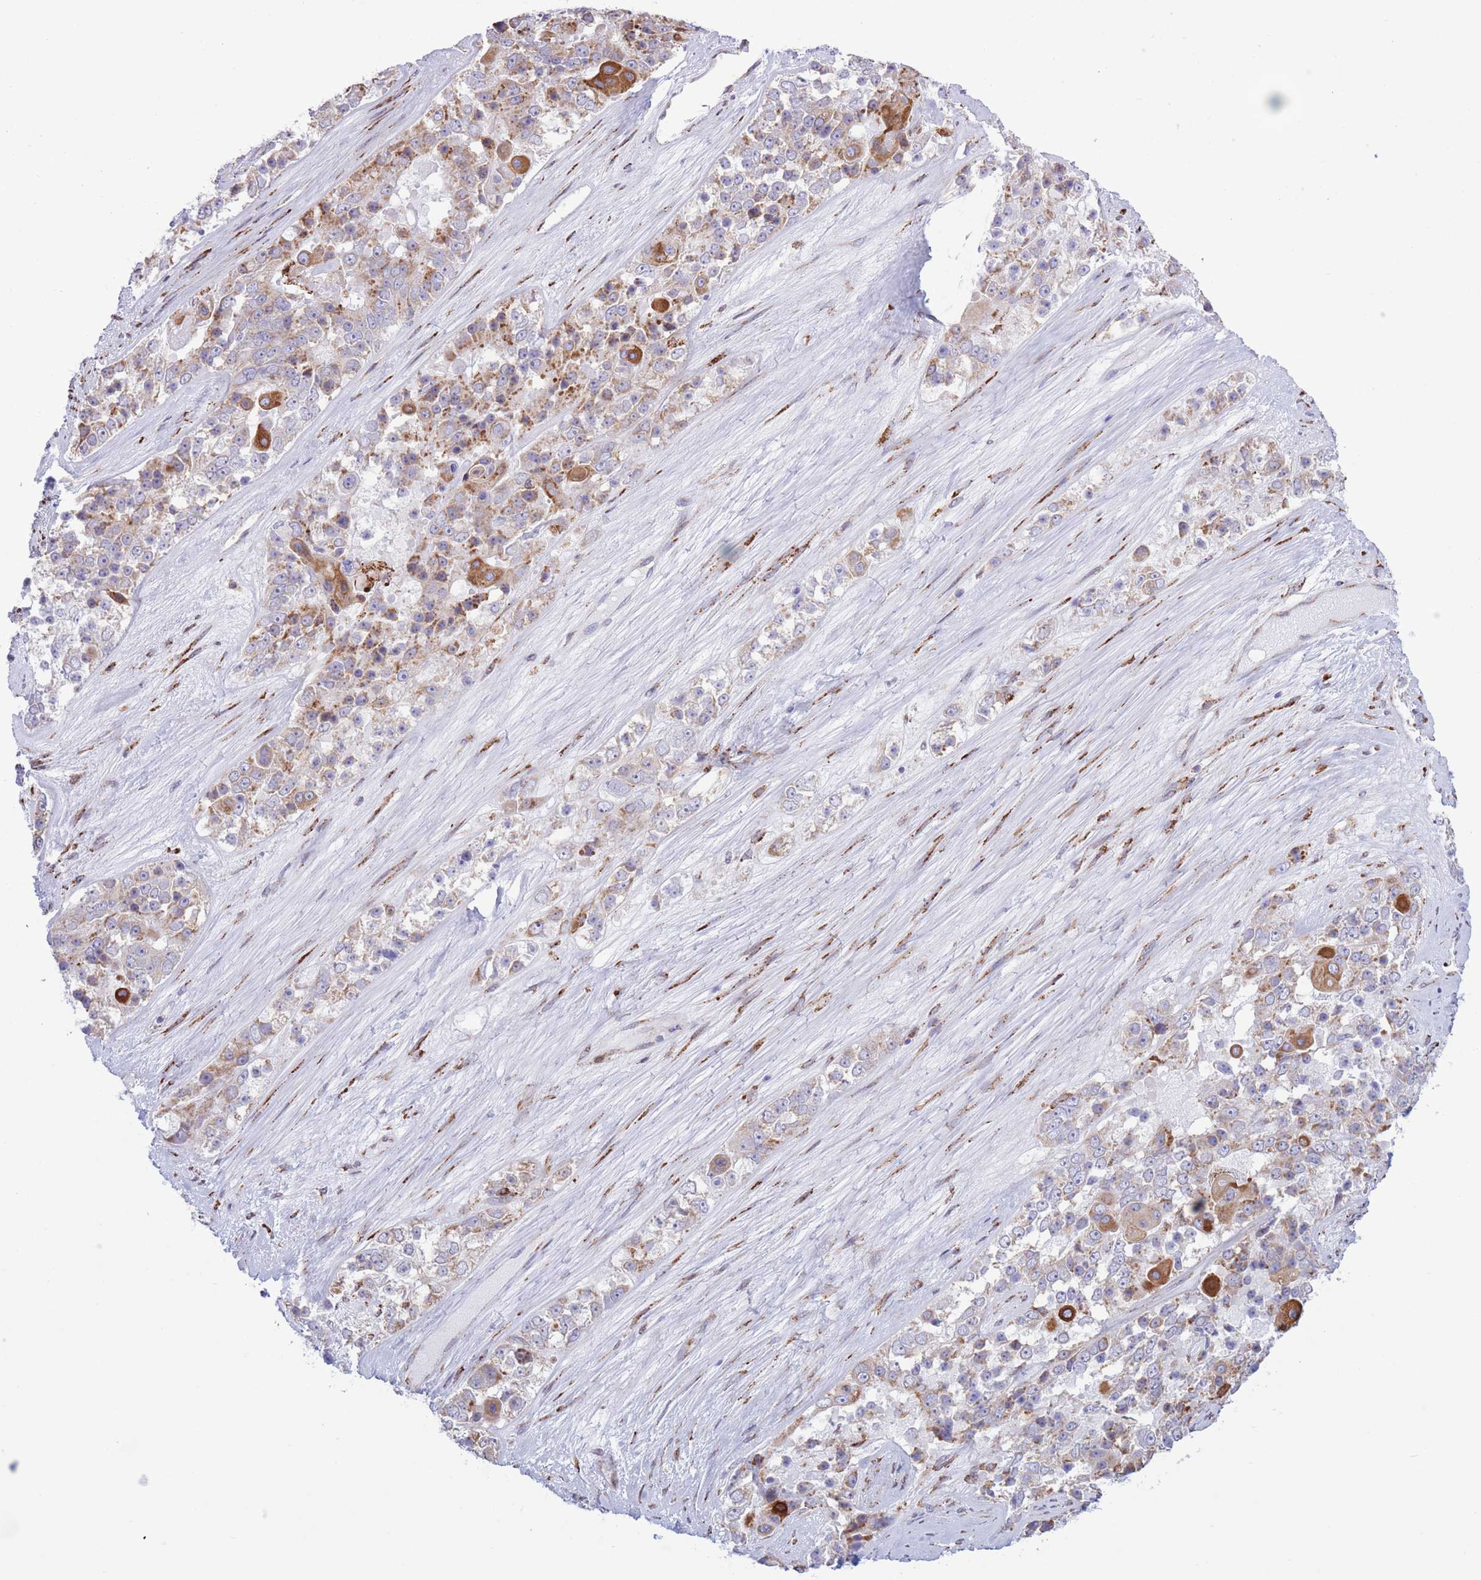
{"staining": {"intensity": "moderate", "quantity": "25%-75%", "location": "cytoplasmic/membranous"}, "tissue": "ovarian cancer", "cell_type": "Tumor cells", "image_type": "cancer", "snomed": [{"axis": "morphology", "description": "Carcinoma, endometroid"}, {"axis": "topography", "description": "Ovary"}], "caption": "Immunohistochemical staining of human endometroid carcinoma (ovarian) demonstrates moderate cytoplasmic/membranous protein positivity in about 25%-75% of tumor cells.", "gene": "MYDGF", "patient": {"sex": "female", "age": 51}}